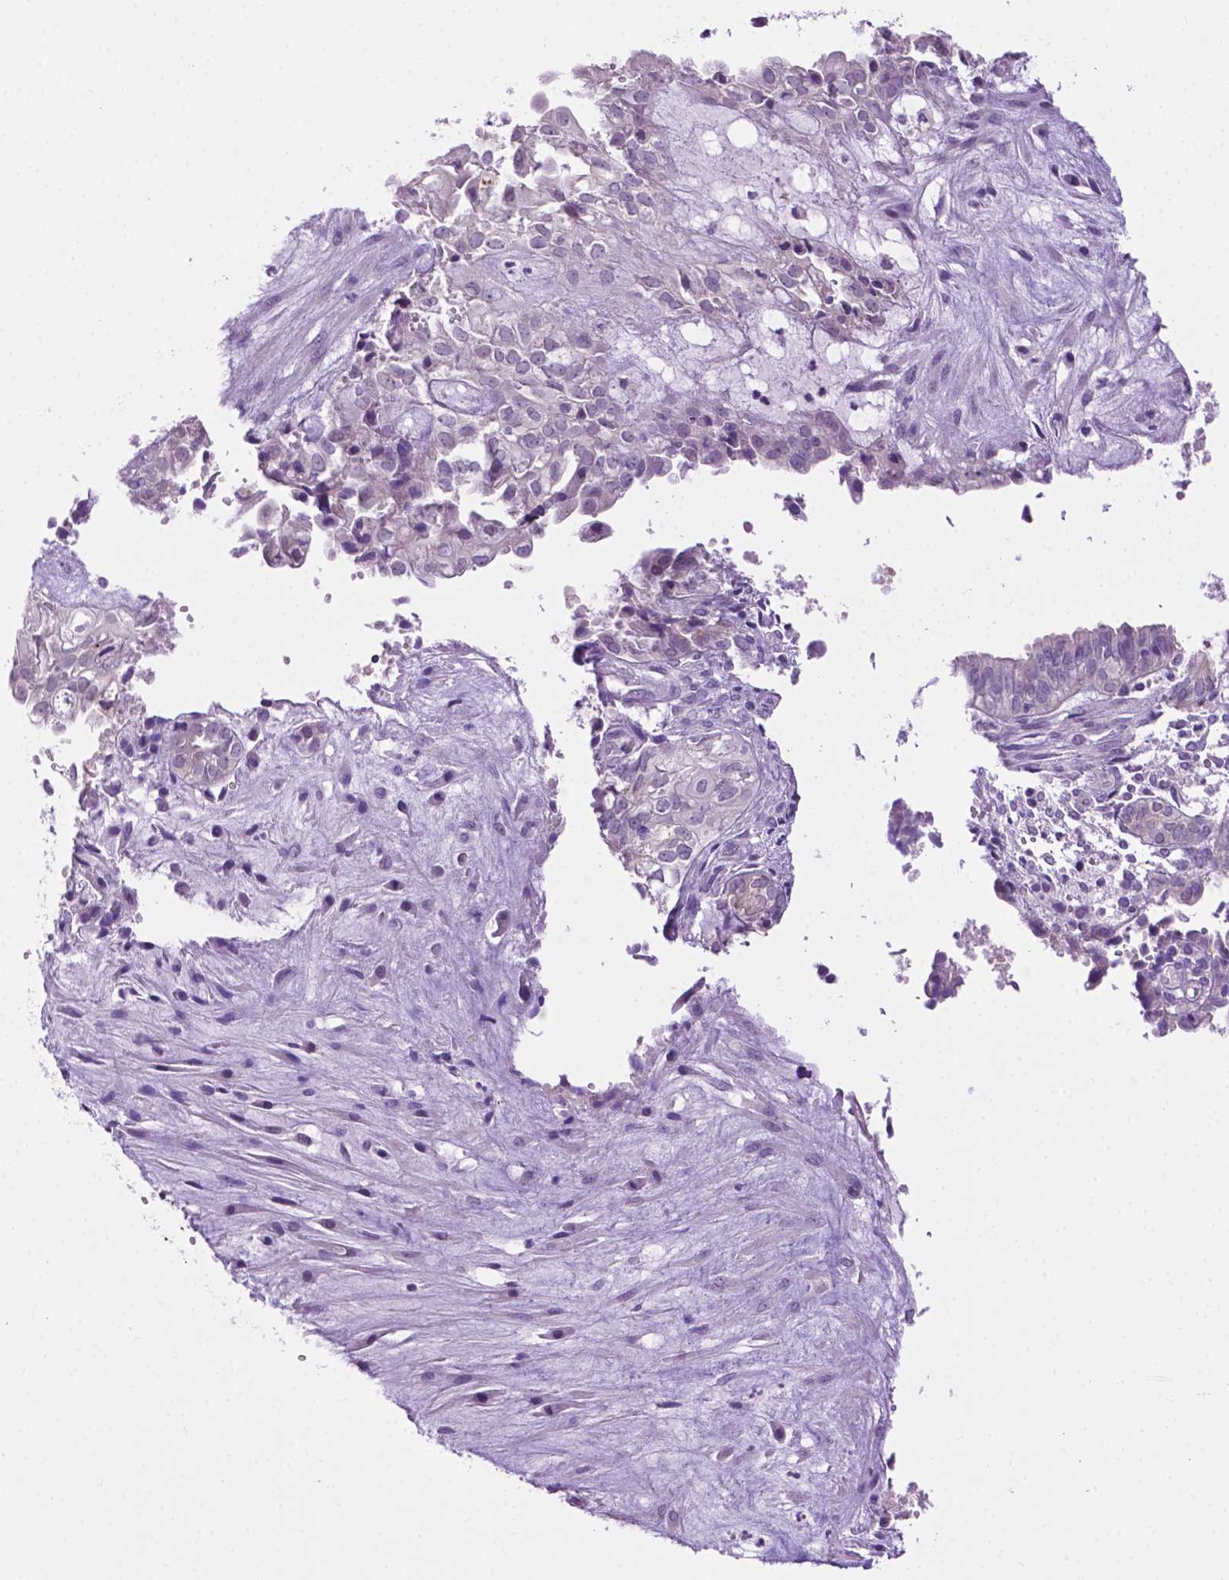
{"staining": {"intensity": "negative", "quantity": "none", "location": "none"}, "tissue": "ovarian cancer", "cell_type": "Tumor cells", "image_type": "cancer", "snomed": [{"axis": "morphology", "description": "Carcinoma, endometroid"}, {"axis": "topography", "description": "Ovary"}], "caption": "This is an immunohistochemistry micrograph of ovarian endometroid carcinoma. There is no positivity in tumor cells.", "gene": "MMP27", "patient": {"sex": "female", "age": 64}}